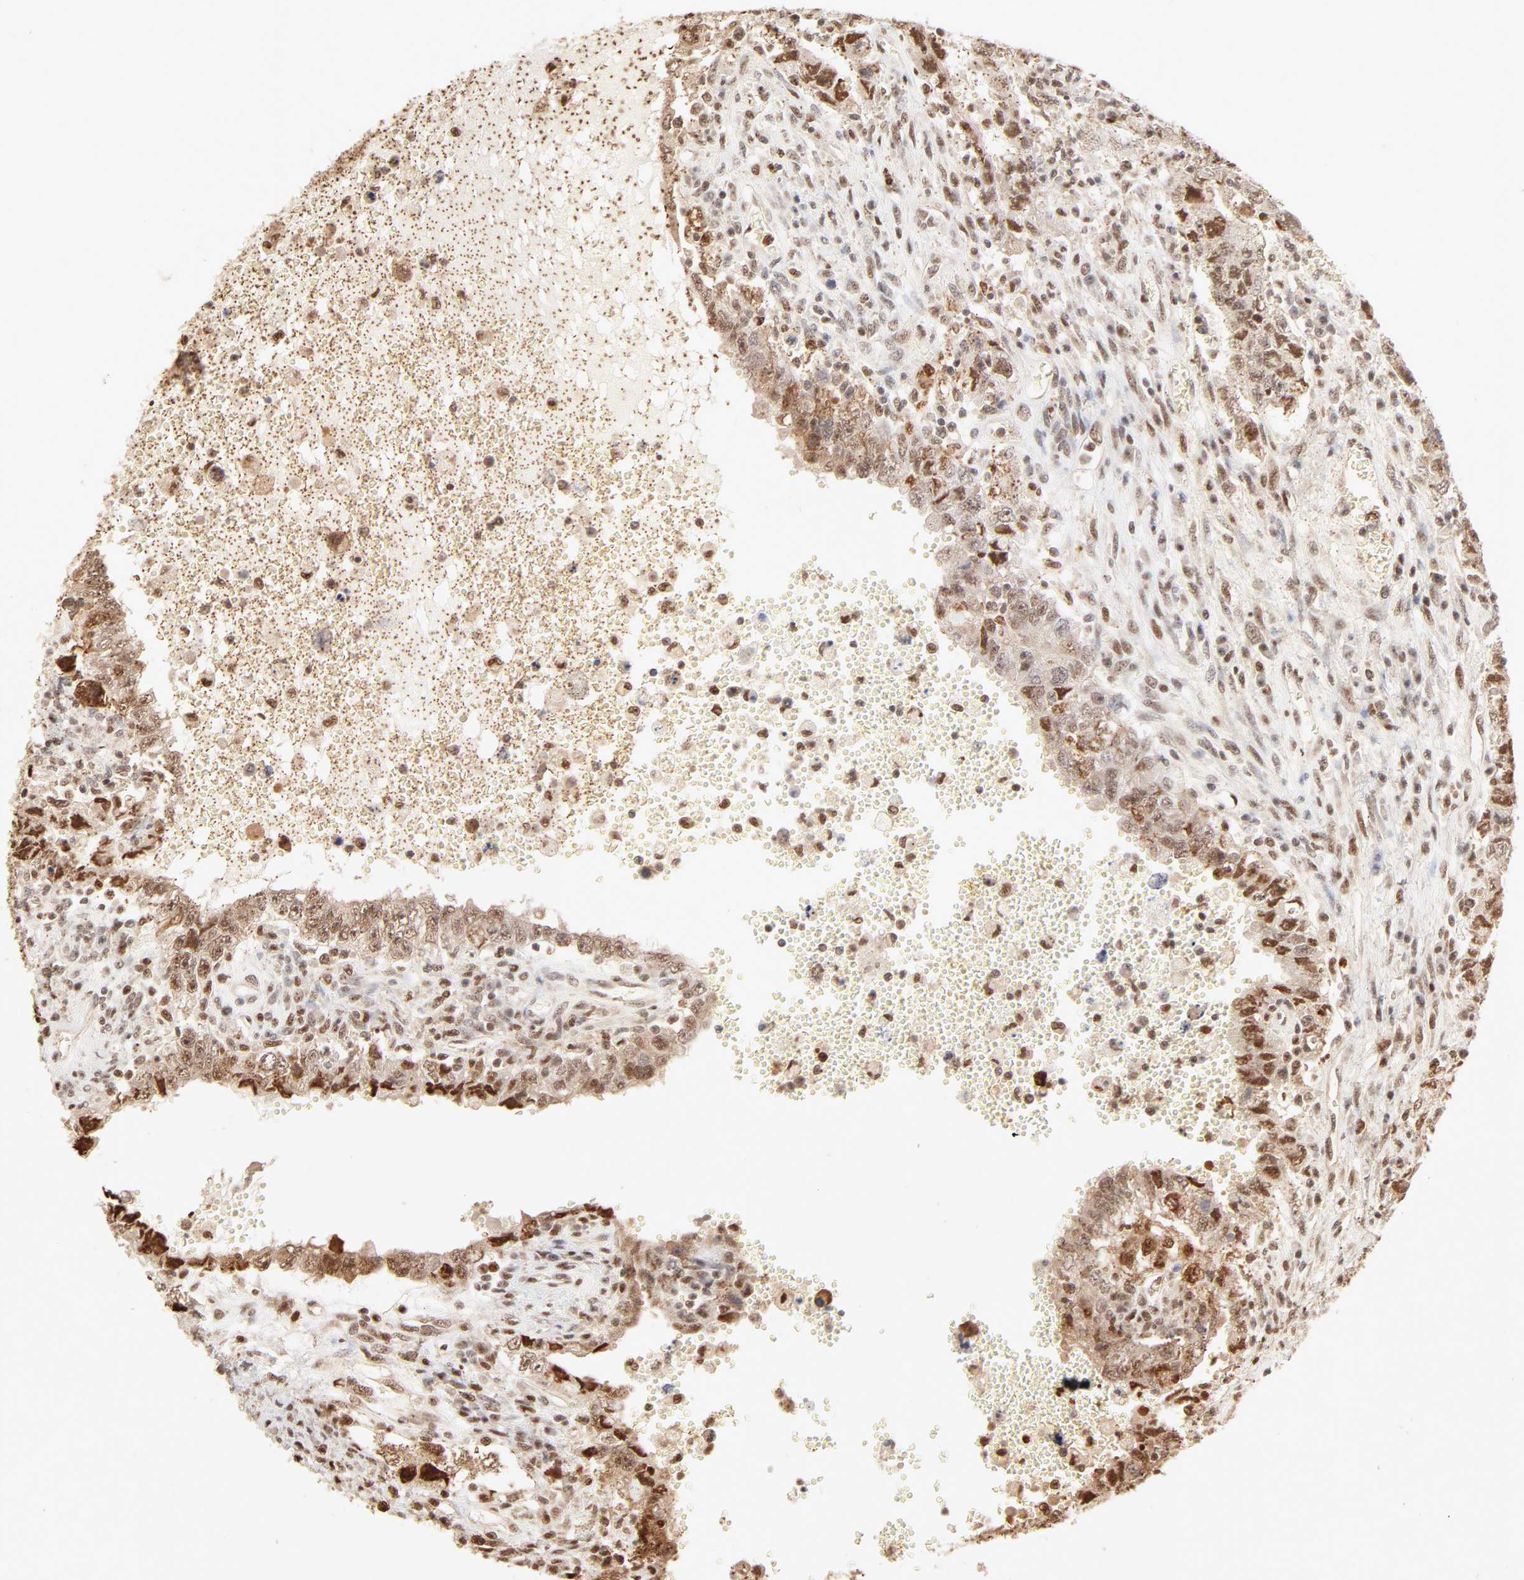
{"staining": {"intensity": "moderate", "quantity": ">75%", "location": "cytoplasmic/membranous,nuclear"}, "tissue": "testis cancer", "cell_type": "Tumor cells", "image_type": "cancer", "snomed": [{"axis": "morphology", "description": "Carcinoma, Embryonal, NOS"}, {"axis": "topography", "description": "Testis"}], "caption": "Protein staining reveals moderate cytoplasmic/membranous and nuclear expression in approximately >75% of tumor cells in testis embryonal carcinoma. (DAB IHC, brown staining for protein, blue staining for nuclei).", "gene": "FAM50A", "patient": {"sex": "male", "age": 26}}